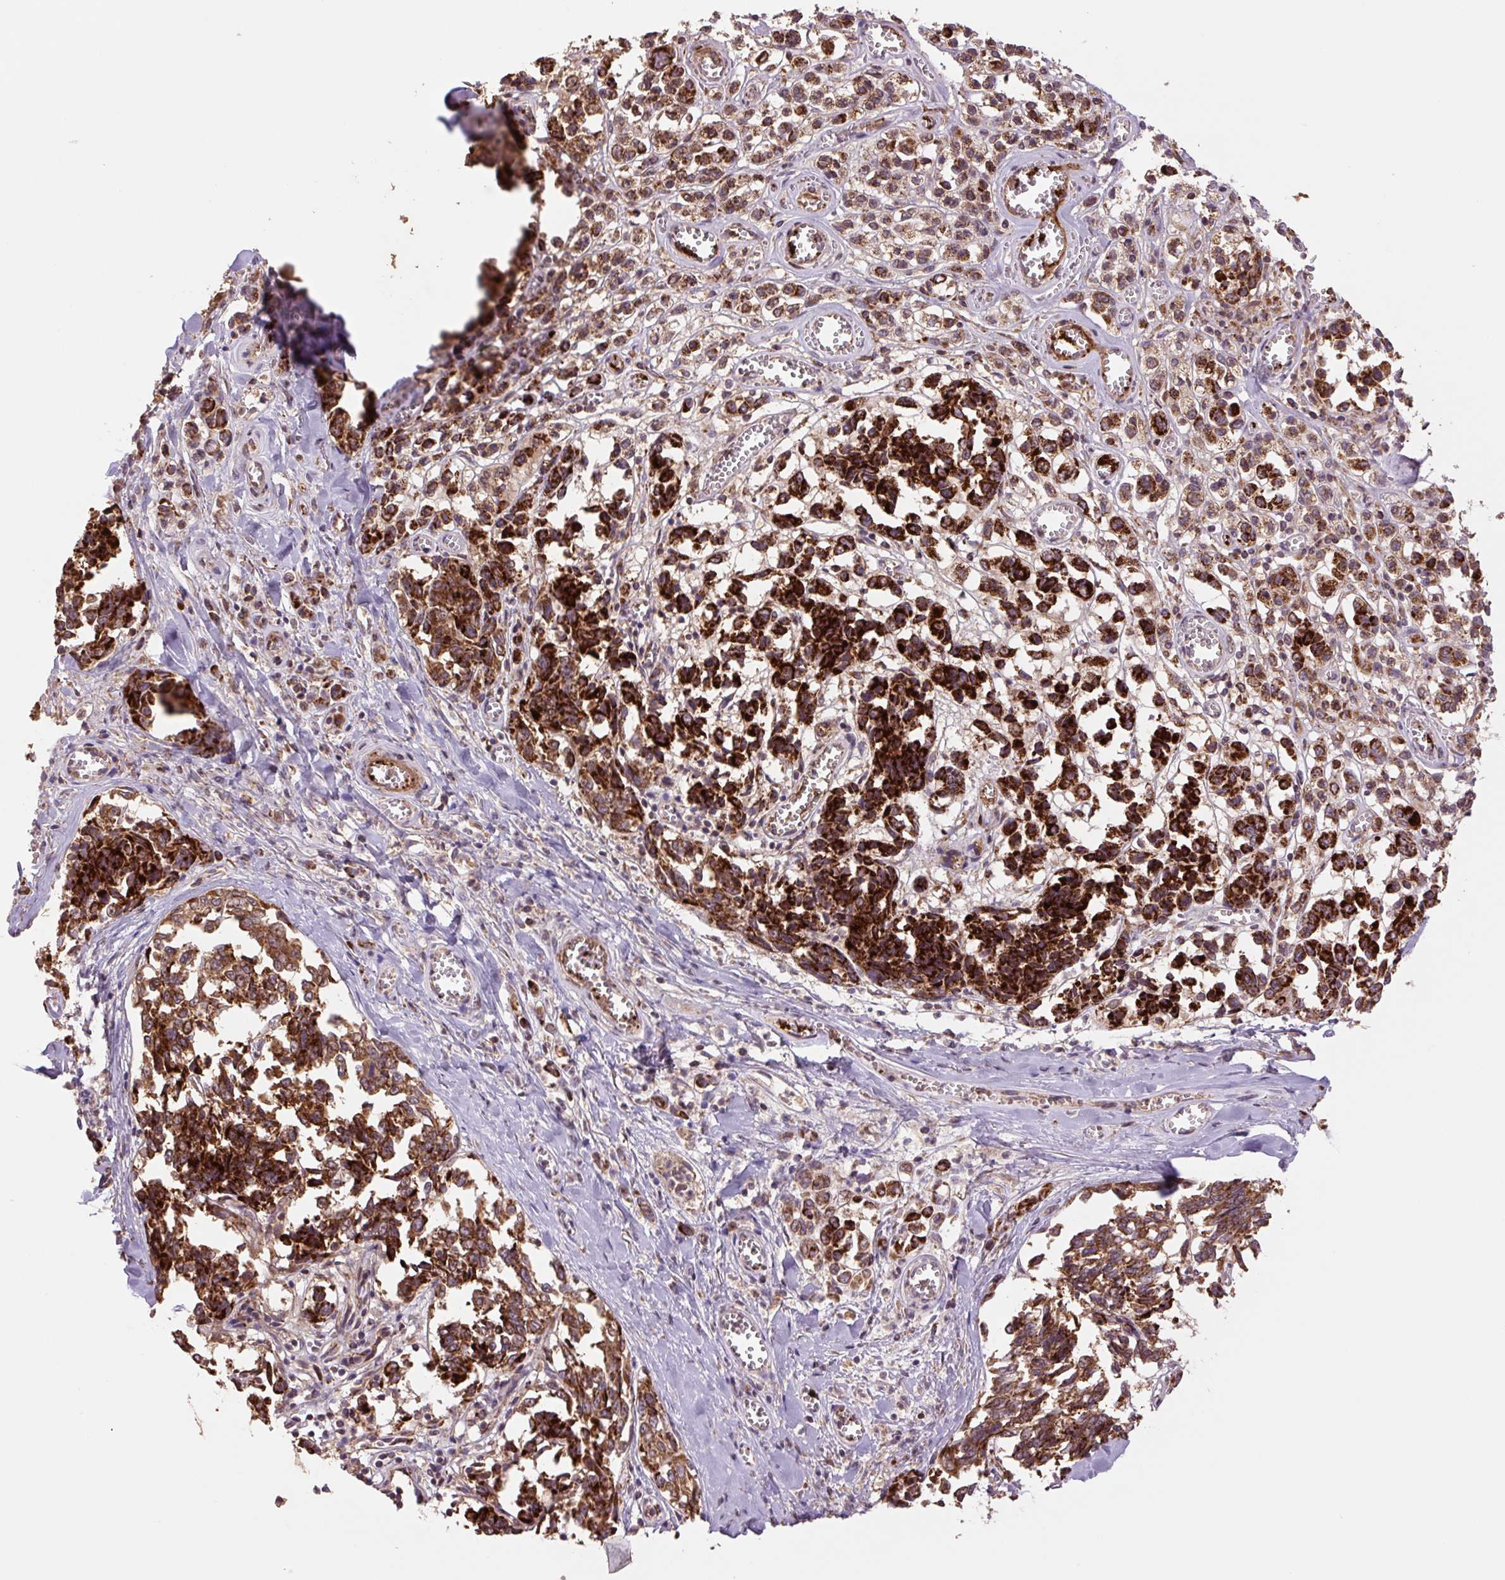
{"staining": {"intensity": "strong", "quantity": ">75%", "location": "cytoplasmic/membranous"}, "tissue": "melanoma", "cell_type": "Tumor cells", "image_type": "cancer", "snomed": [{"axis": "morphology", "description": "Malignant melanoma, NOS"}, {"axis": "topography", "description": "Skin"}], "caption": "Protein expression analysis of melanoma shows strong cytoplasmic/membranous expression in approximately >75% of tumor cells. The protein of interest is stained brown, and the nuclei are stained in blue (DAB IHC with brightfield microscopy, high magnification).", "gene": "TMEM160", "patient": {"sex": "female", "age": 64}}